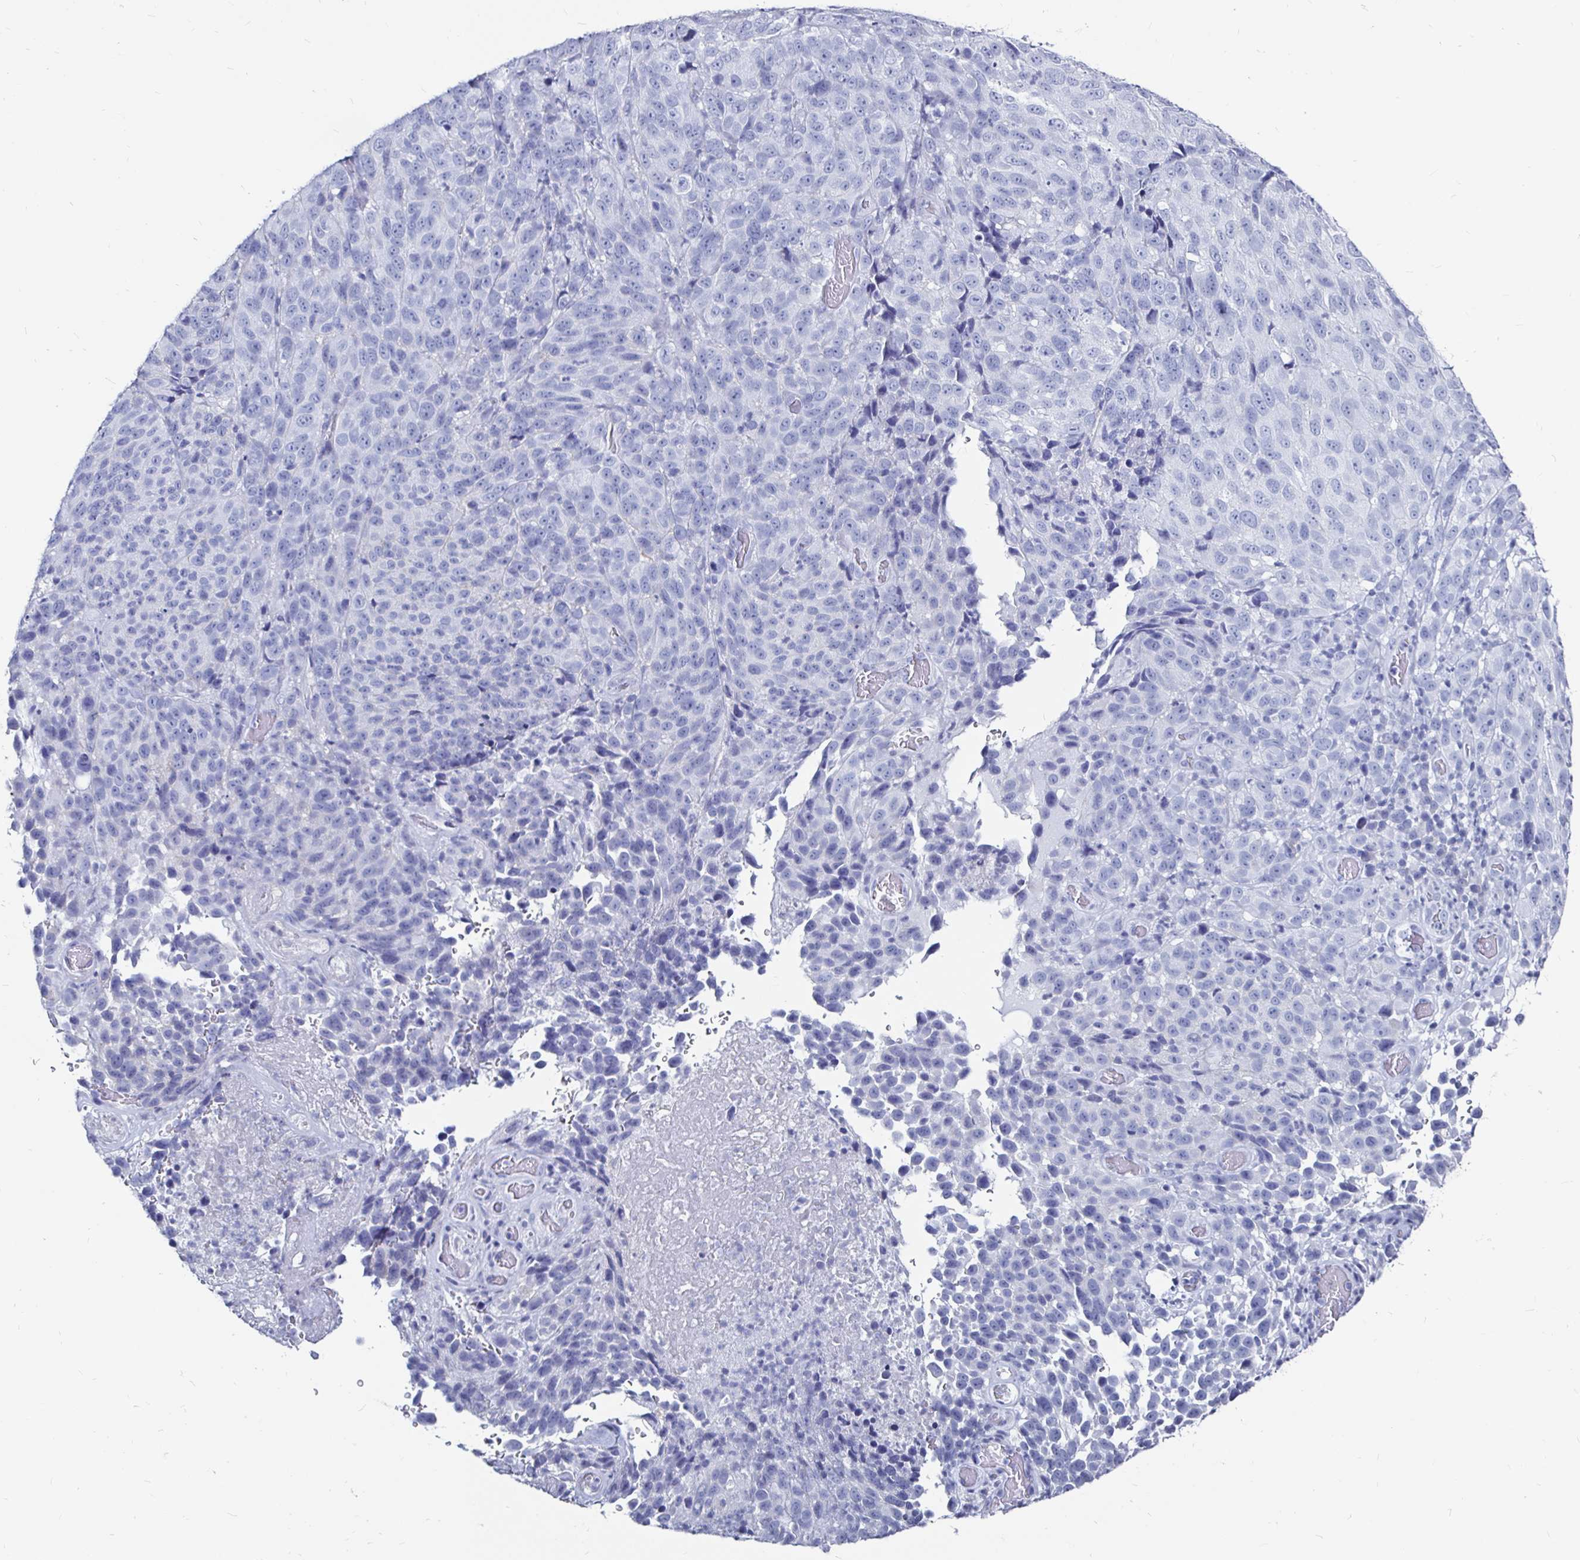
{"staining": {"intensity": "negative", "quantity": "none", "location": "none"}, "tissue": "melanoma", "cell_type": "Tumor cells", "image_type": "cancer", "snomed": [{"axis": "morphology", "description": "Malignant melanoma, NOS"}, {"axis": "topography", "description": "Skin"}], "caption": "Immunohistochemistry (IHC) micrograph of neoplastic tissue: melanoma stained with DAB (3,3'-diaminobenzidine) demonstrates no significant protein expression in tumor cells.", "gene": "LUZP4", "patient": {"sex": "male", "age": 85}}